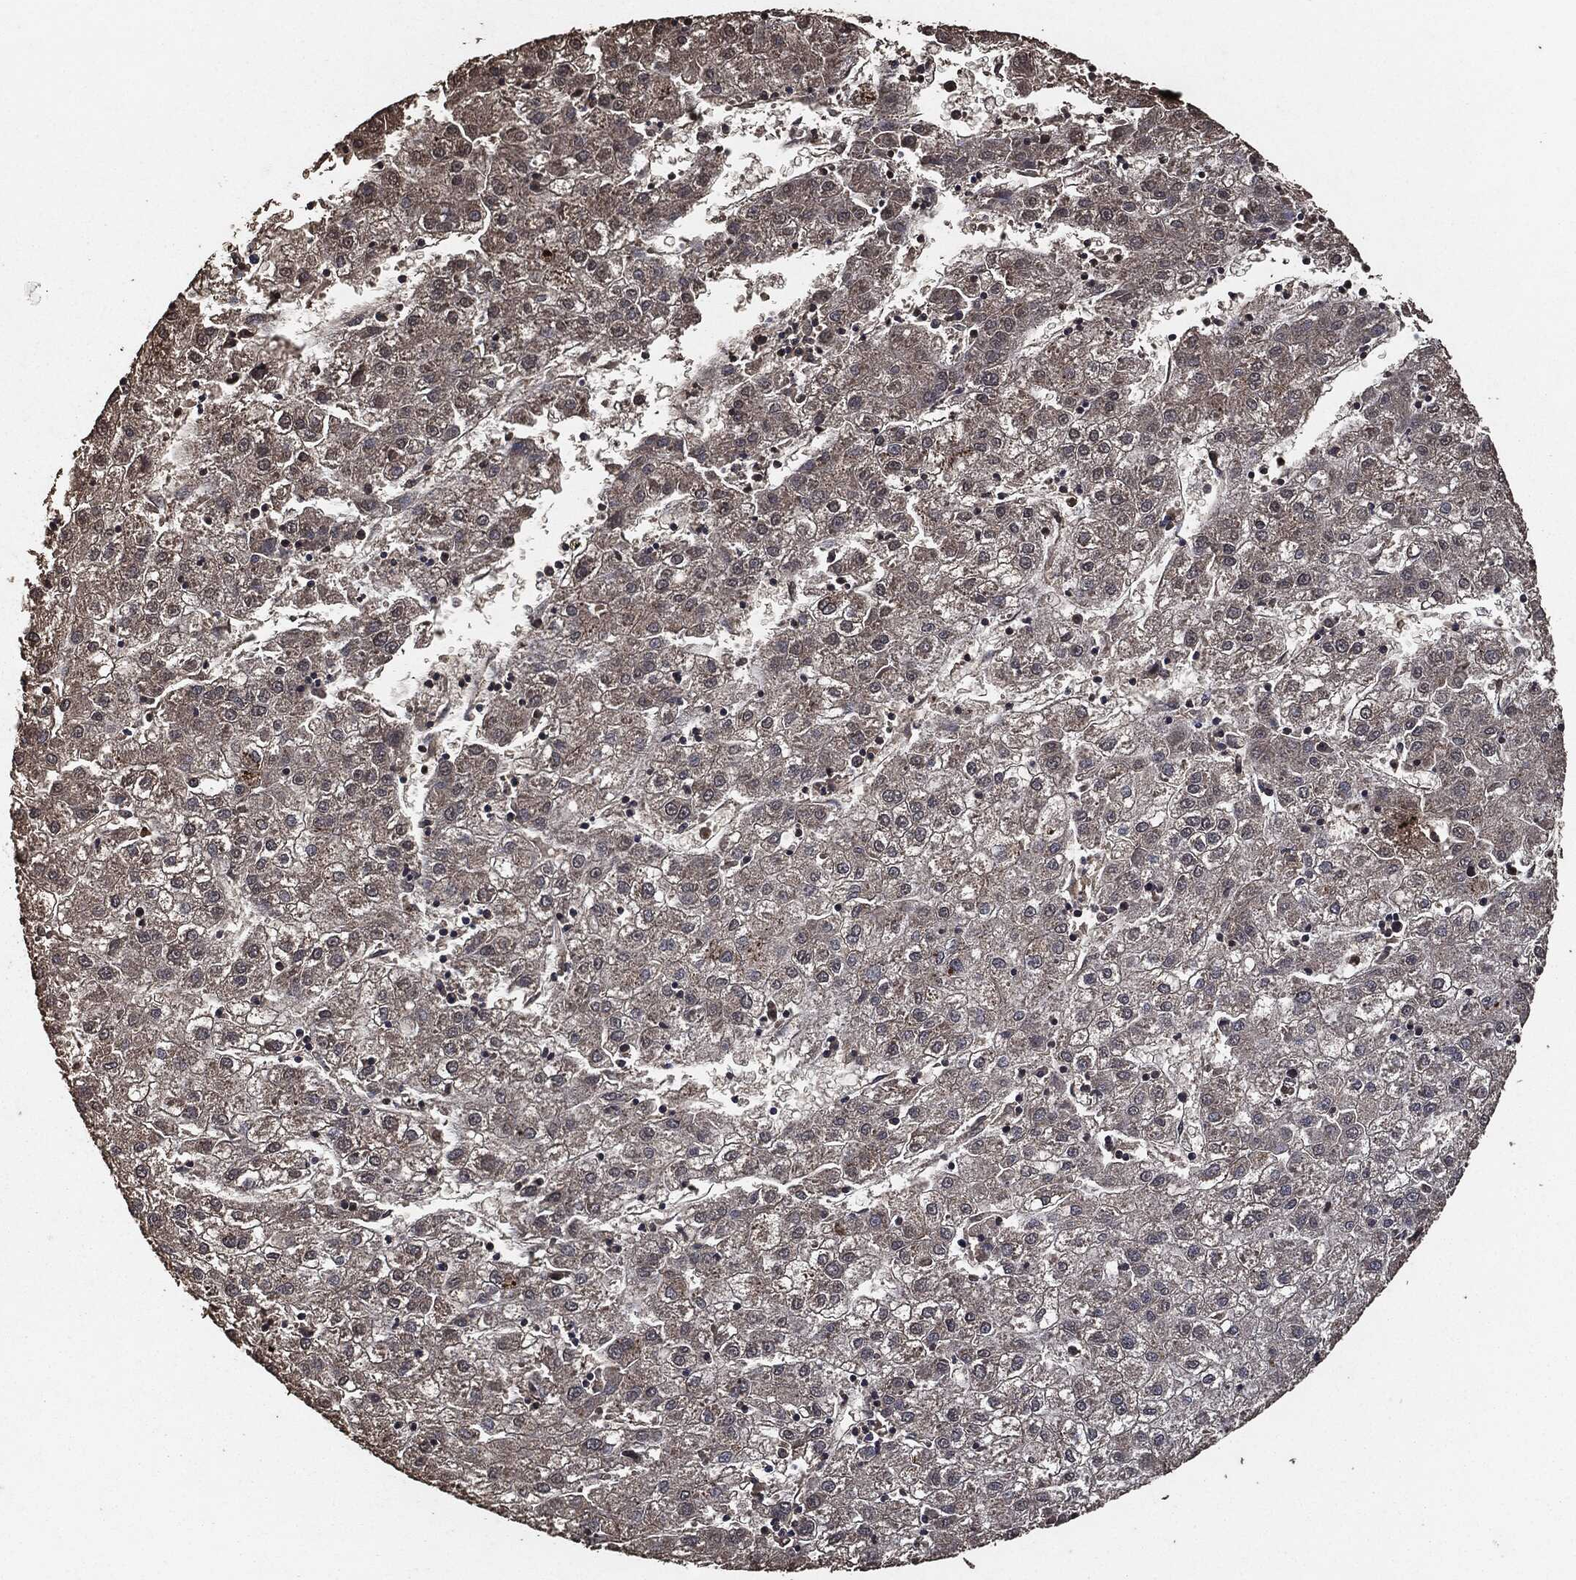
{"staining": {"intensity": "negative", "quantity": "none", "location": "none"}, "tissue": "liver cancer", "cell_type": "Tumor cells", "image_type": "cancer", "snomed": [{"axis": "morphology", "description": "Carcinoma, Hepatocellular, NOS"}, {"axis": "topography", "description": "Liver"}], "caption": "An immunohistochemistry micrograph of liver cancer (hepatocellular carcinoma) is shown. There is no staining in tumor cells of liver cancer (hepatocellular carcinoma).", "gene": "AKT1S1", "patient": {"sex": "male", "age": 72}}